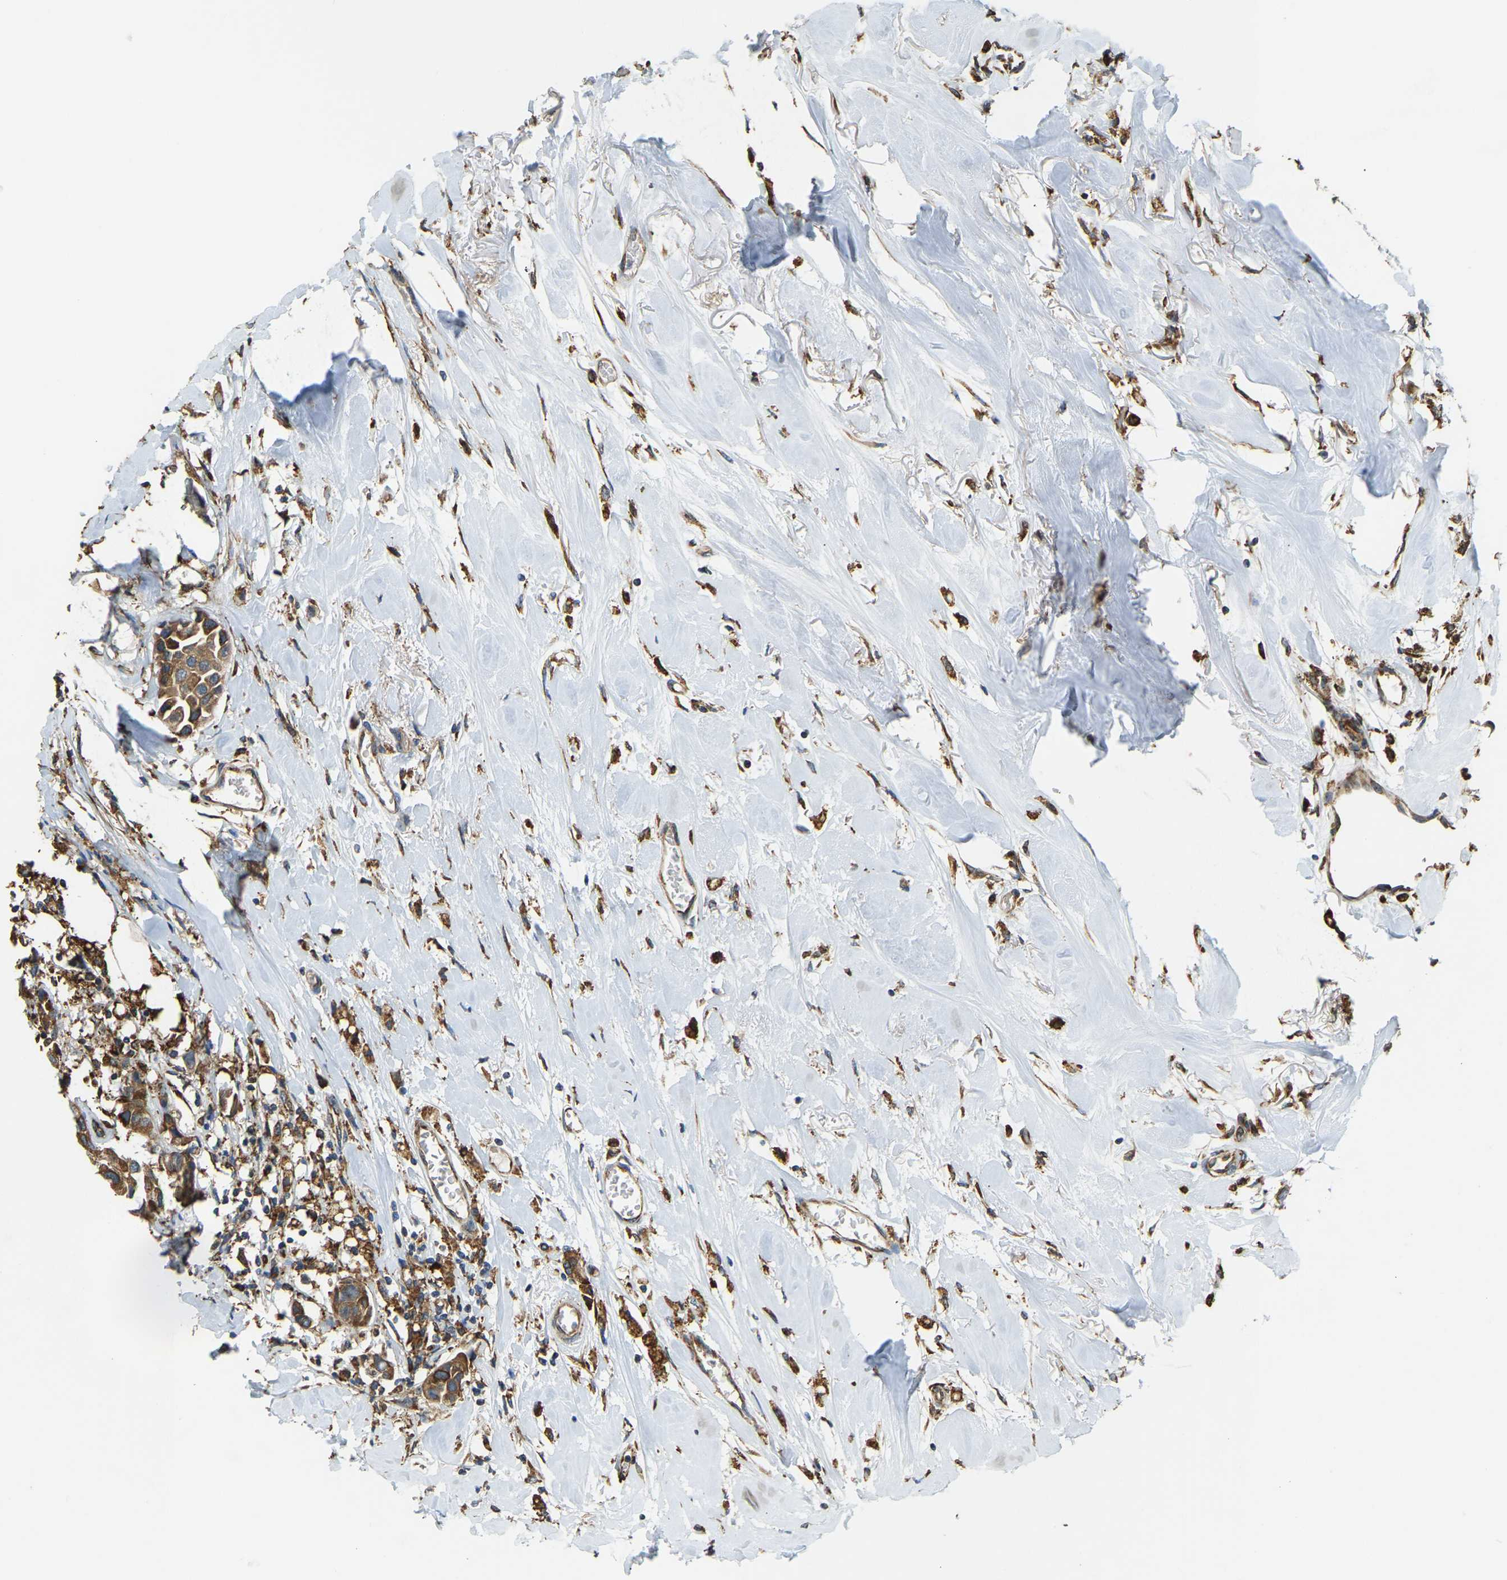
{"staining": {"intensity": "moderate", "quantity": ">75%", "location": "cytoplasmic/membranous"}, "tissue": "breast cancer", "cell_type": "Tumor cells", "image_type": "cancer", "snomed": [{"axis": "morphology", "description": "Duct carcinoma"}, {"axis": "topography", "description": "Breast"}], "caption": "Immunohistochemical staining of human infiltrating ductal carcinoma (breast) demonstrates medium levels of moderate cytoplasmic/membranous staining in approximately >75% of tumor cells.", "gene": "RNF115", "patient": {"sex": "female", "age": 80}}